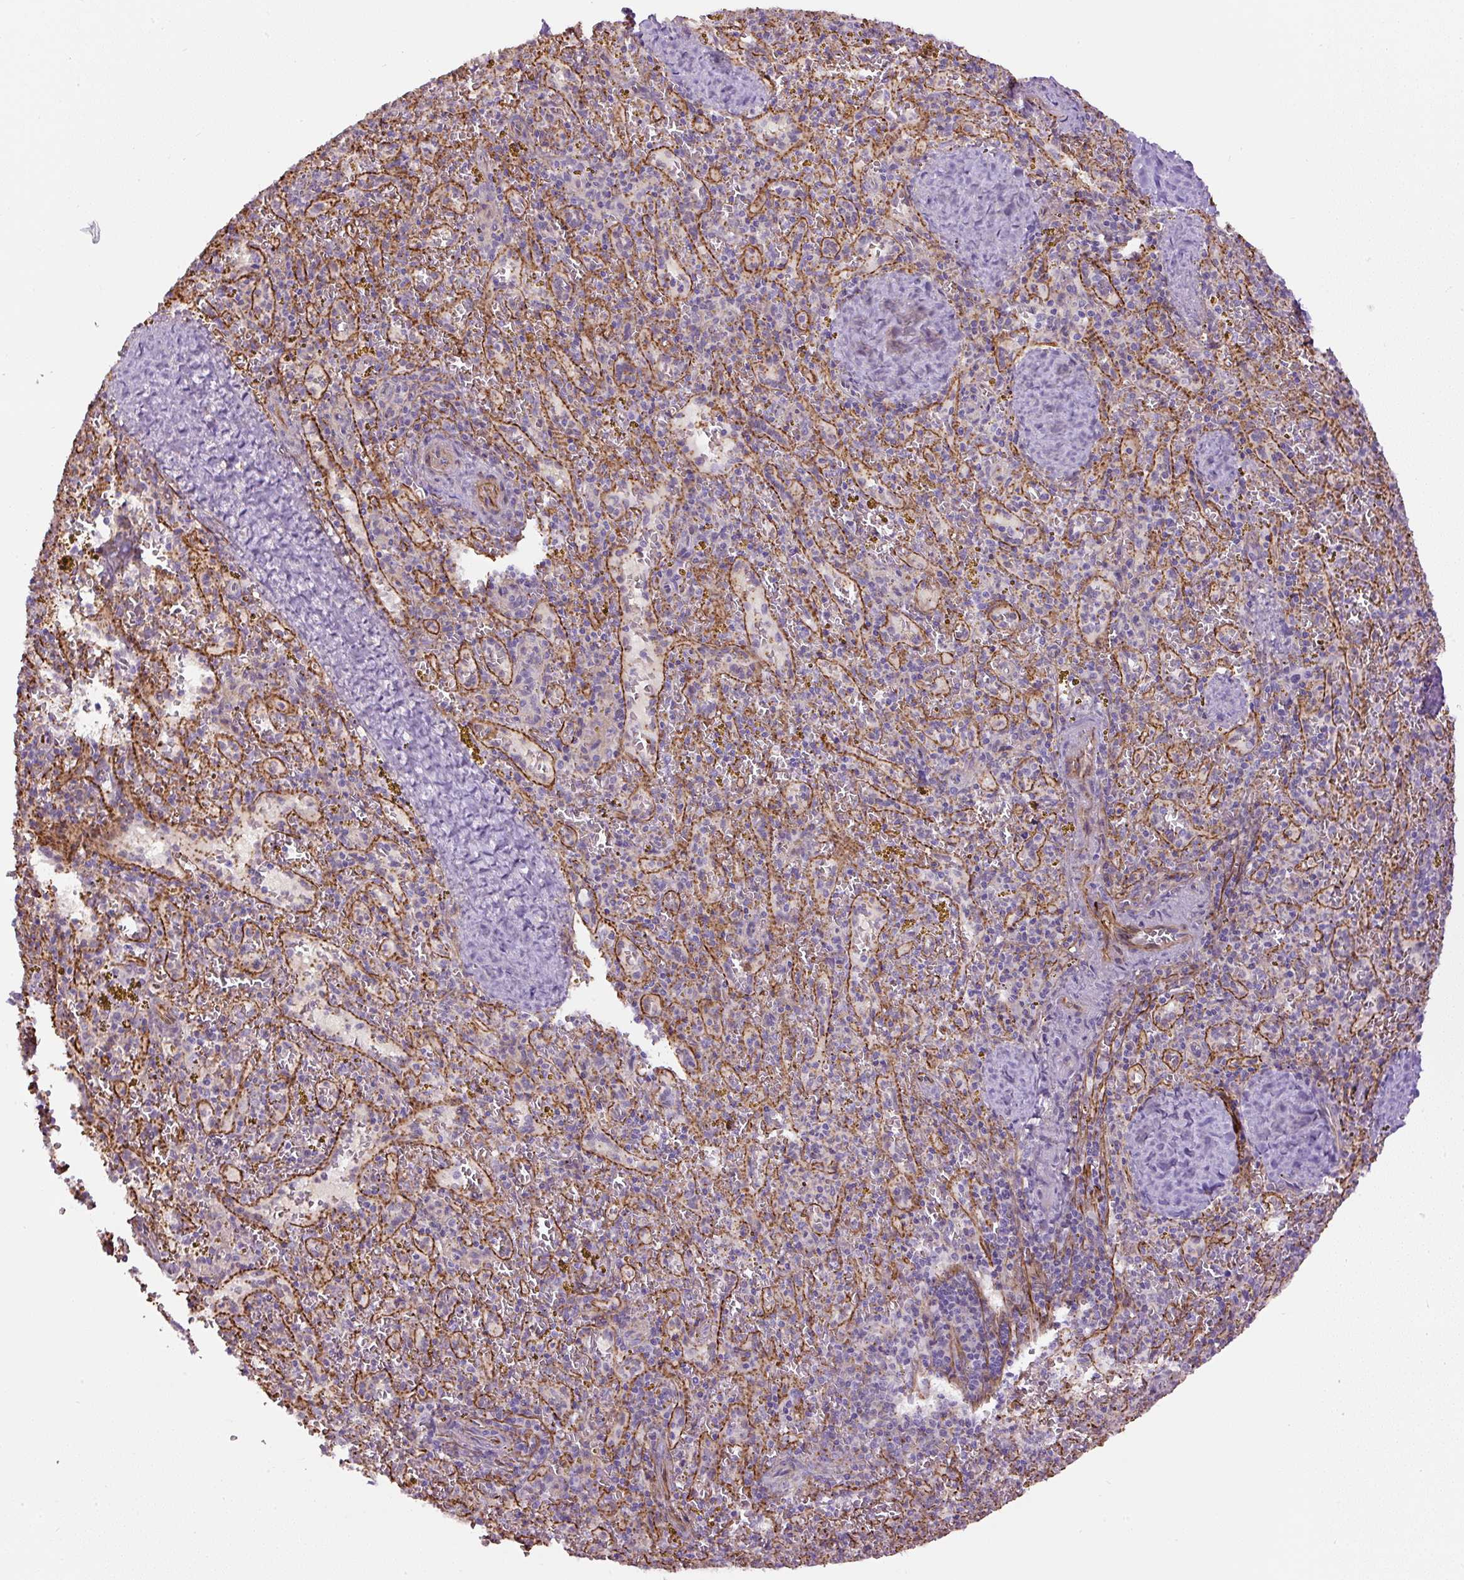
{"staining": {"intensity": "negative", "quantity": "none", "location": "none"}, "tissue": "spleen", "cell_type": "Cells in red pulp", "image_type": "normal", "snomed": [{"axis": "morphology", "description": "Normal tissue, NOS"}, {"axis": "topography", "description": "Spleen"}], "caption": "Unremarkable spleen was stained to show a protein in brown. There is no significant expression in cells in red pulp. (Brightfield microscopy of DAB (3,3'-diaminobenzidine) immunohistochemistry at high magnification).", "gene": "B3GALT5", "patient": {"sex": "male", "age": 57}}